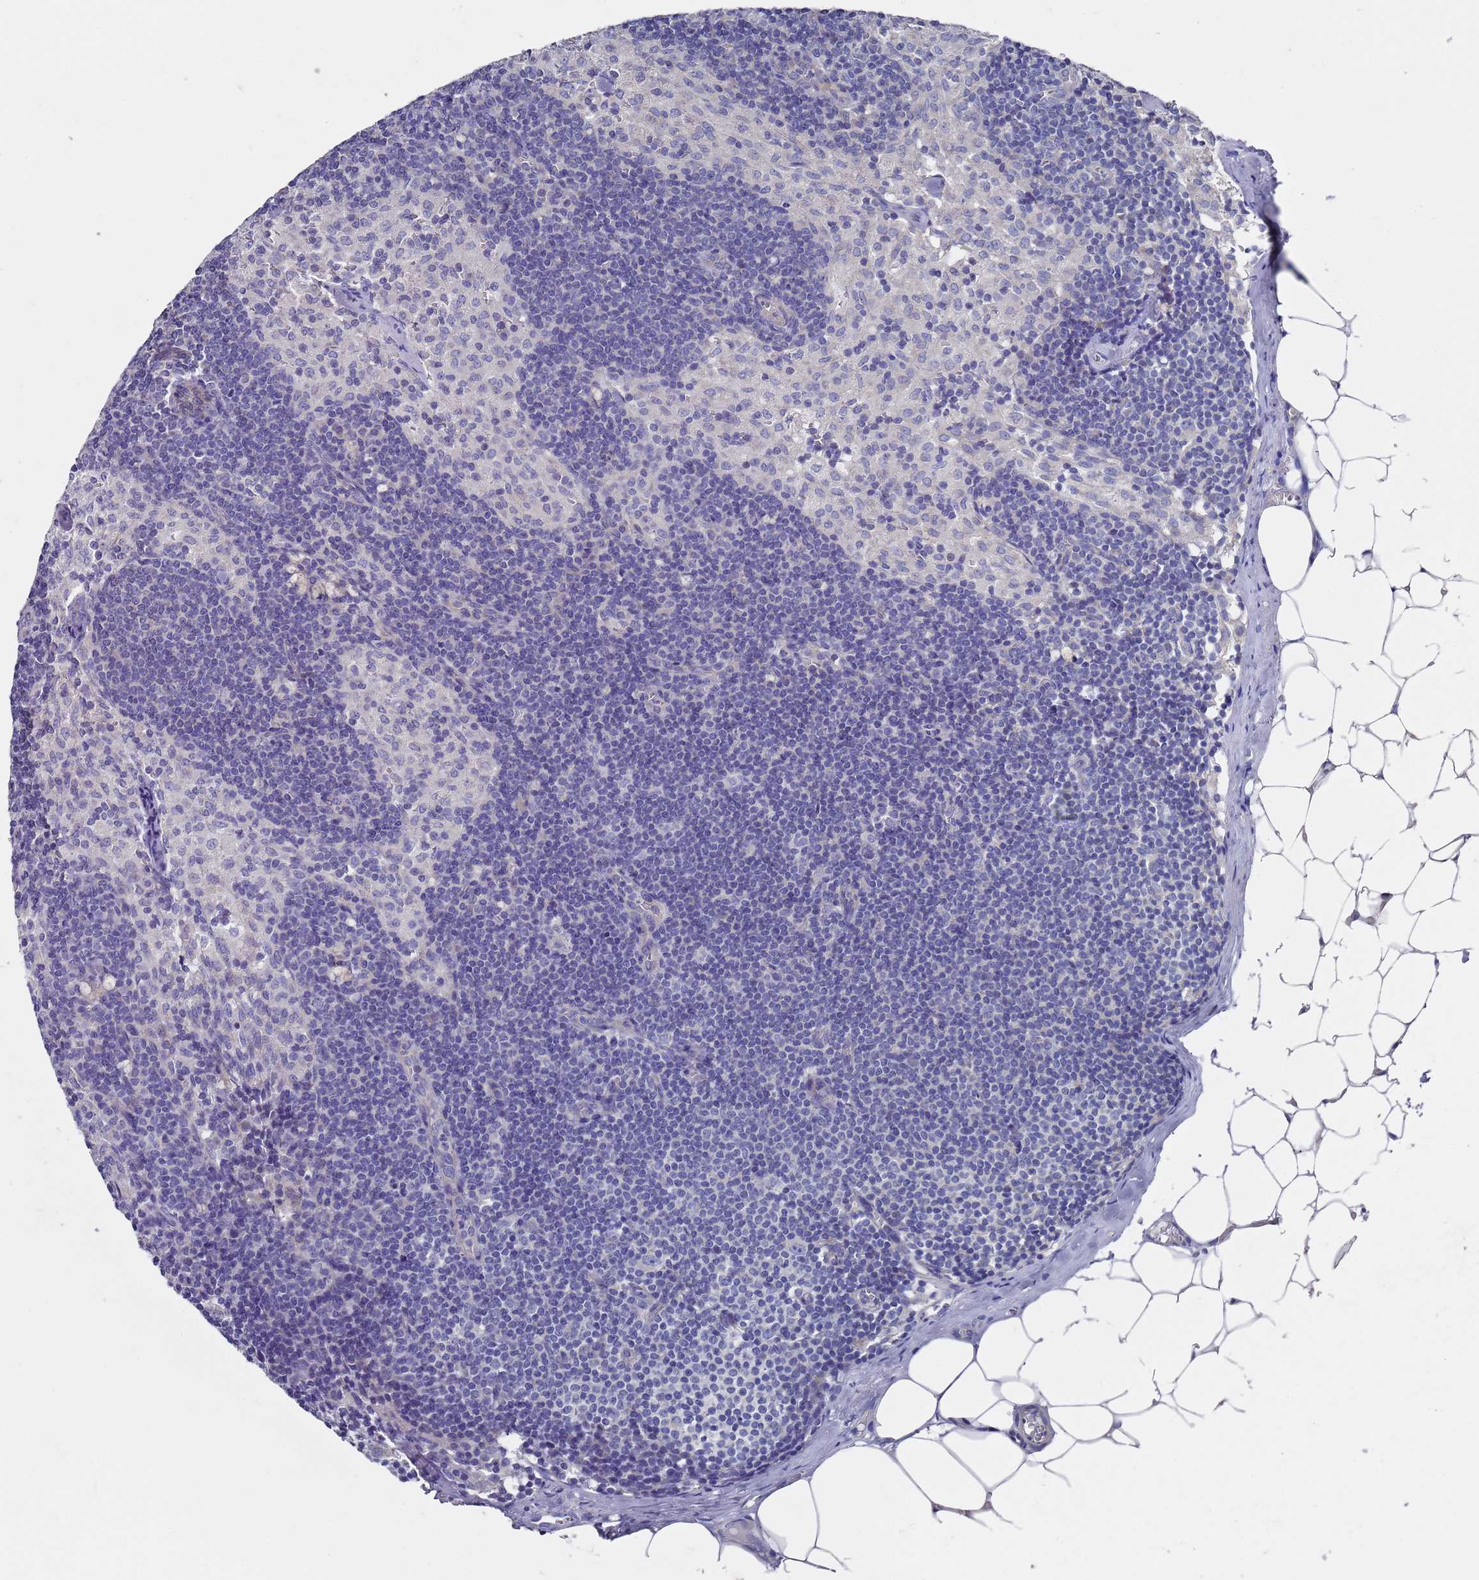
{"staining": {"intensity": "negative", "quantity": "none", "location": "none"}, "tissue": "lymph node", "cell_type": "Germinal center cells", "image_type": "normal", "snomed": [{"axis": "morphology", "description": "Normal tissue, NOS"}, {"axis": "topography", "description": "Lymph node"}], "caption": "Histopathology image shows no significant protein staining in germinal center cells of benign lymph node.", "gene": "SCAPER", "patient": {"sex": "female", "age": 42}}